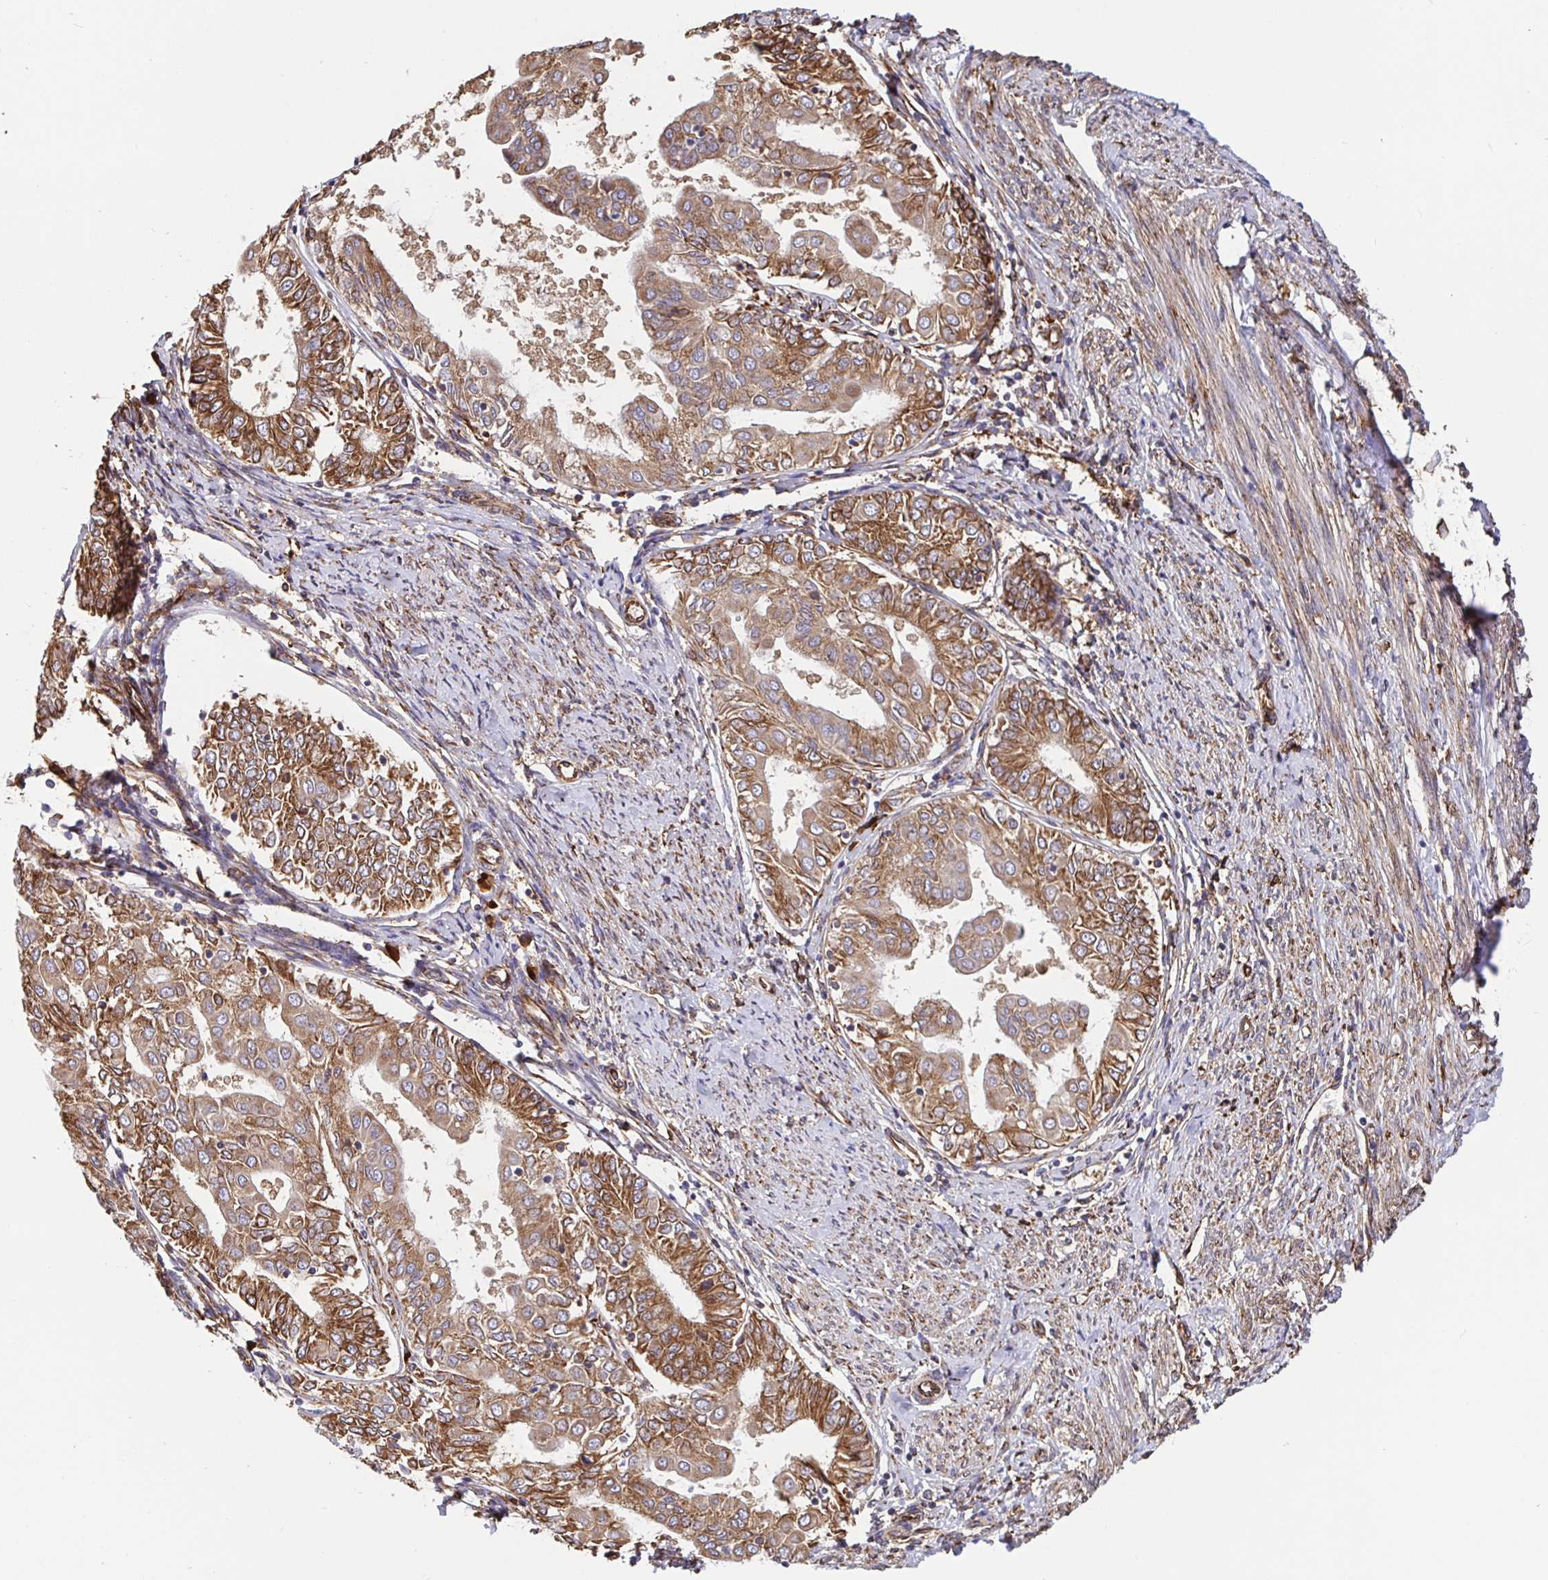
{"staining": {"intensity": "moderate", "quantity": ">75%", "location": "cytoplasmic/membranous"}, "tissue": "endometrial cancer", "cell_type": "Tumor cells", "image_type": "cancer", "snomed": [{"axis": "morphology", "description": "Adenocarcinoma, NOS"}, {"axis": "topography", "description": "Endometrium"}], "caption": "Immunohistochemistry image of neoplastic tissue: human endometrial cancer stained using immunohistochemistry (IHC) reveals medium levels of moderate protein expression localized specifically in the cytoplasmic/membranous of tumor cells, appearing as a cytoplasmic/membranous brown color.", "gene": "MAOA", "patient": {"sex": "female", "age": 68}}